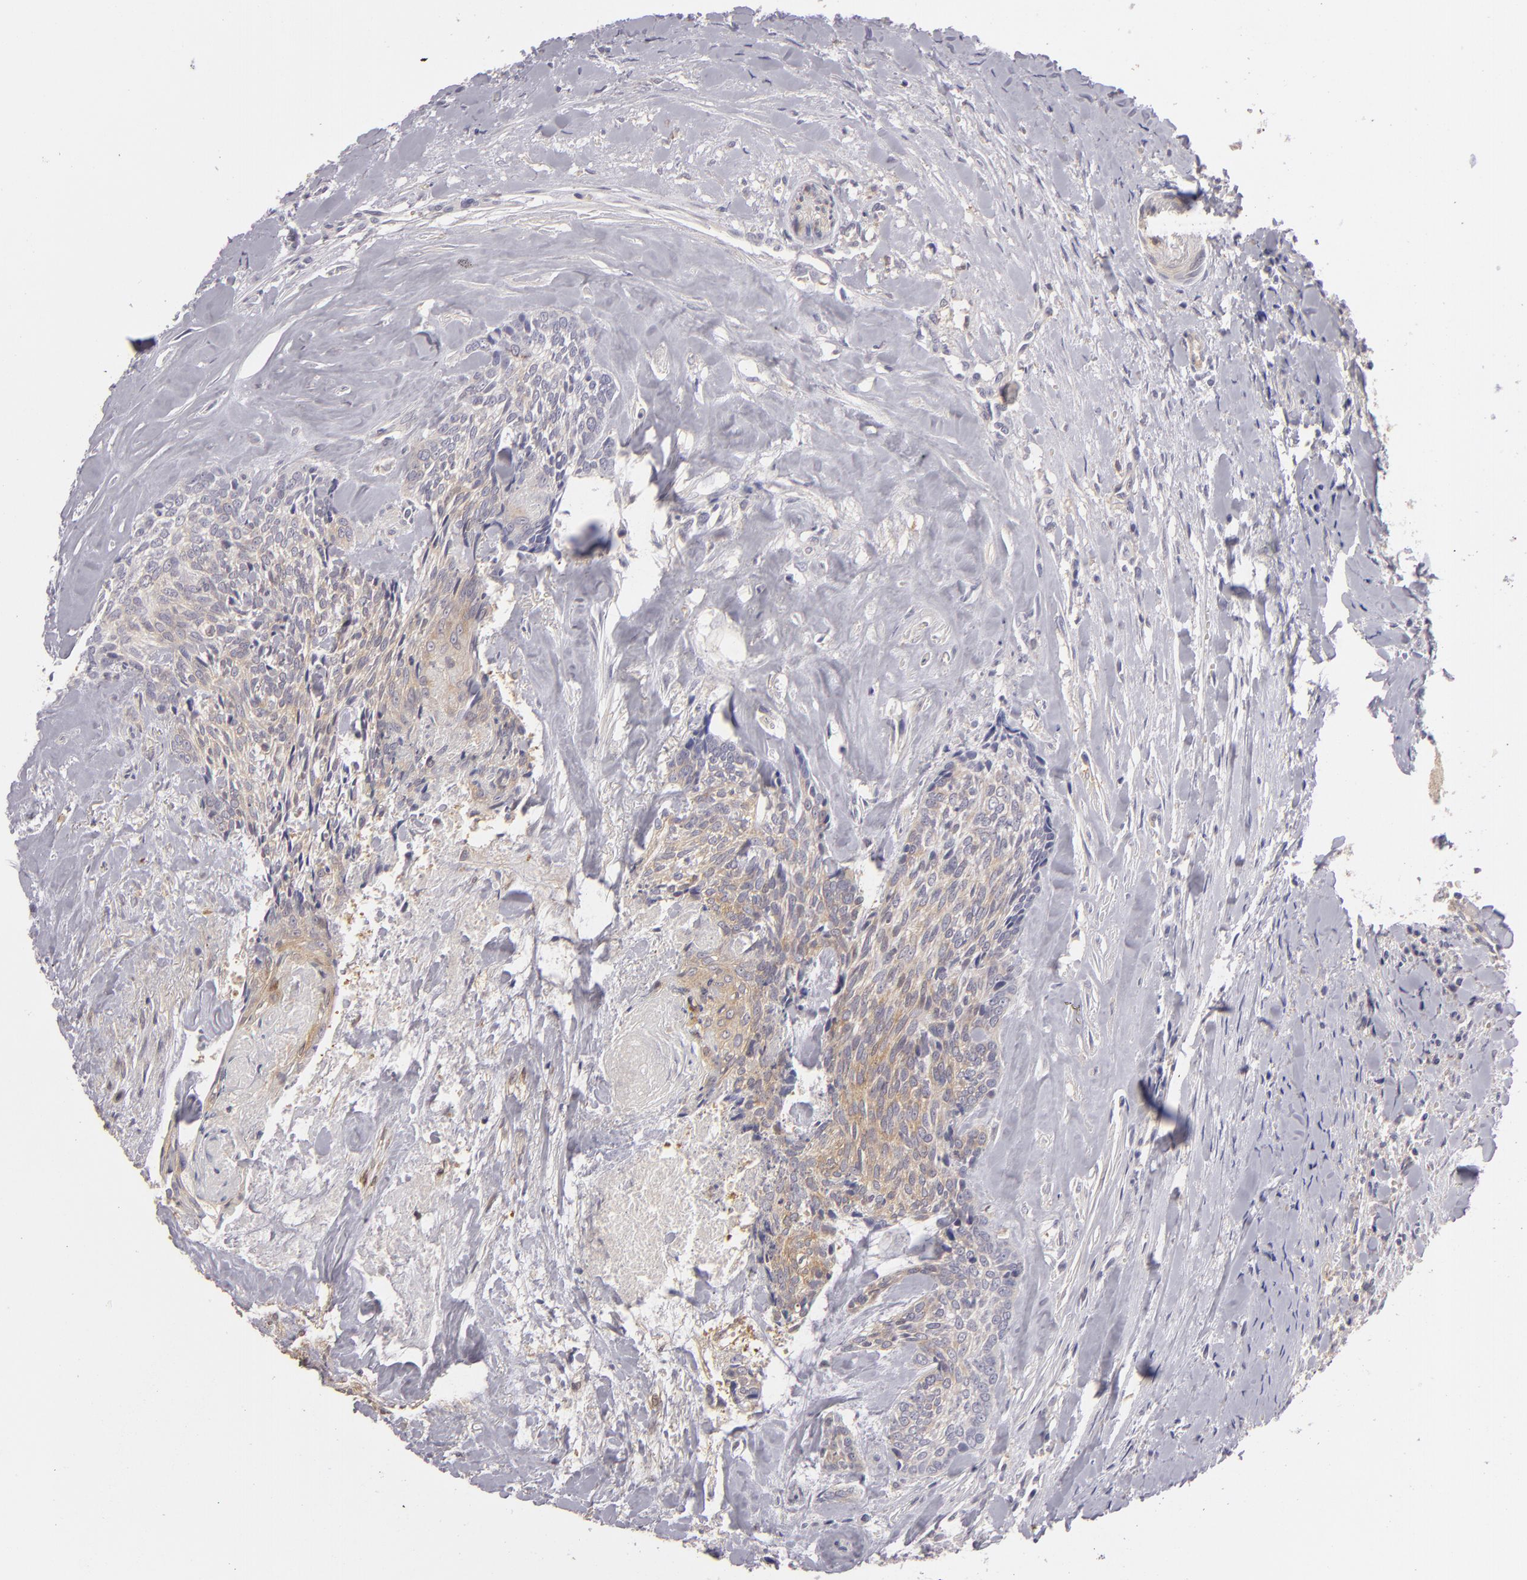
{"staining": {"intensity": "moderate", "quantity": ">75%", "location": "cytoplasmic/membranous"}, "tissue": "head and neck cancer", "cell_type": "Tumor cells", "image_type": "cancer", "snomed": [{"axis": "morphology", "description": "Squamous cell carcinoma, NOS"}, {"axis": "topography", "description": "Salivary gland"}, {"axis": "topography", "description": "Head-Neck"}], "caption": "Protein staining by immunohistochemistry displays moderate cytoplasmic/membranous staining in about >75% of tumor cells in head and neck squamous cell carcinoma. Using DAB (brown) and hematoxylin (blue) stains, captured at high magnification using brightfield microscopy.", "gene": "MMP10", "patient": {"sex": "male", "age": 70}}